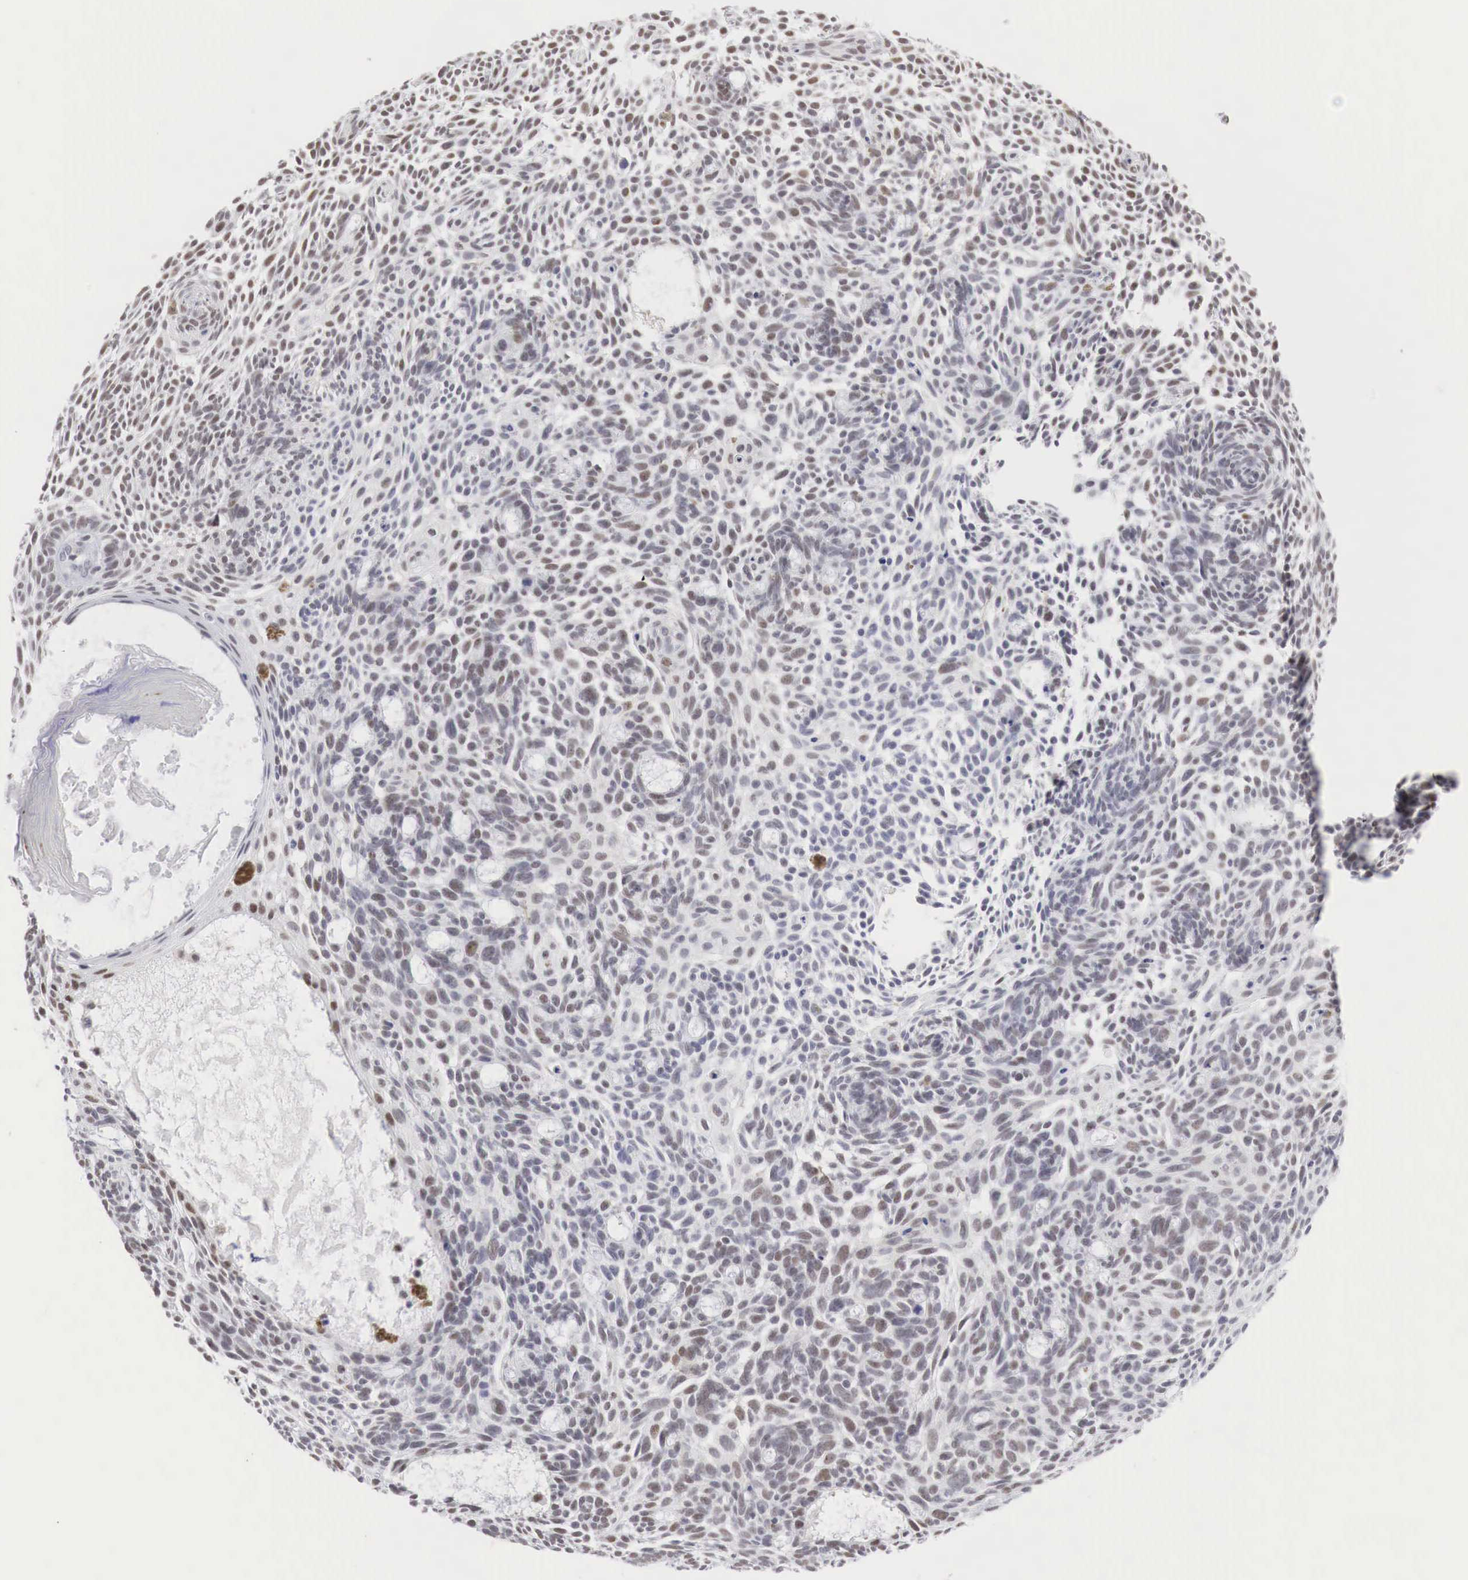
{"staining": {"intensity": "moderate", "quantity": "25%-75%", "location": "nuclear"}, "tissue": "skin cancer", "cell_type": "Tumor cells", "image_type": "cancer", "snomed": [{"axis": "morphology", "description": "Basal cell carcinoma"}, {"axis": "topography", "description": "Skin"}], "caption": "Basal cell carcinoma (skin) stained for a protein reveals moderate nuclear positivity in tumor cells.", "gene": "FOXP2", "patient": {"sex": "male", "age": 58}}